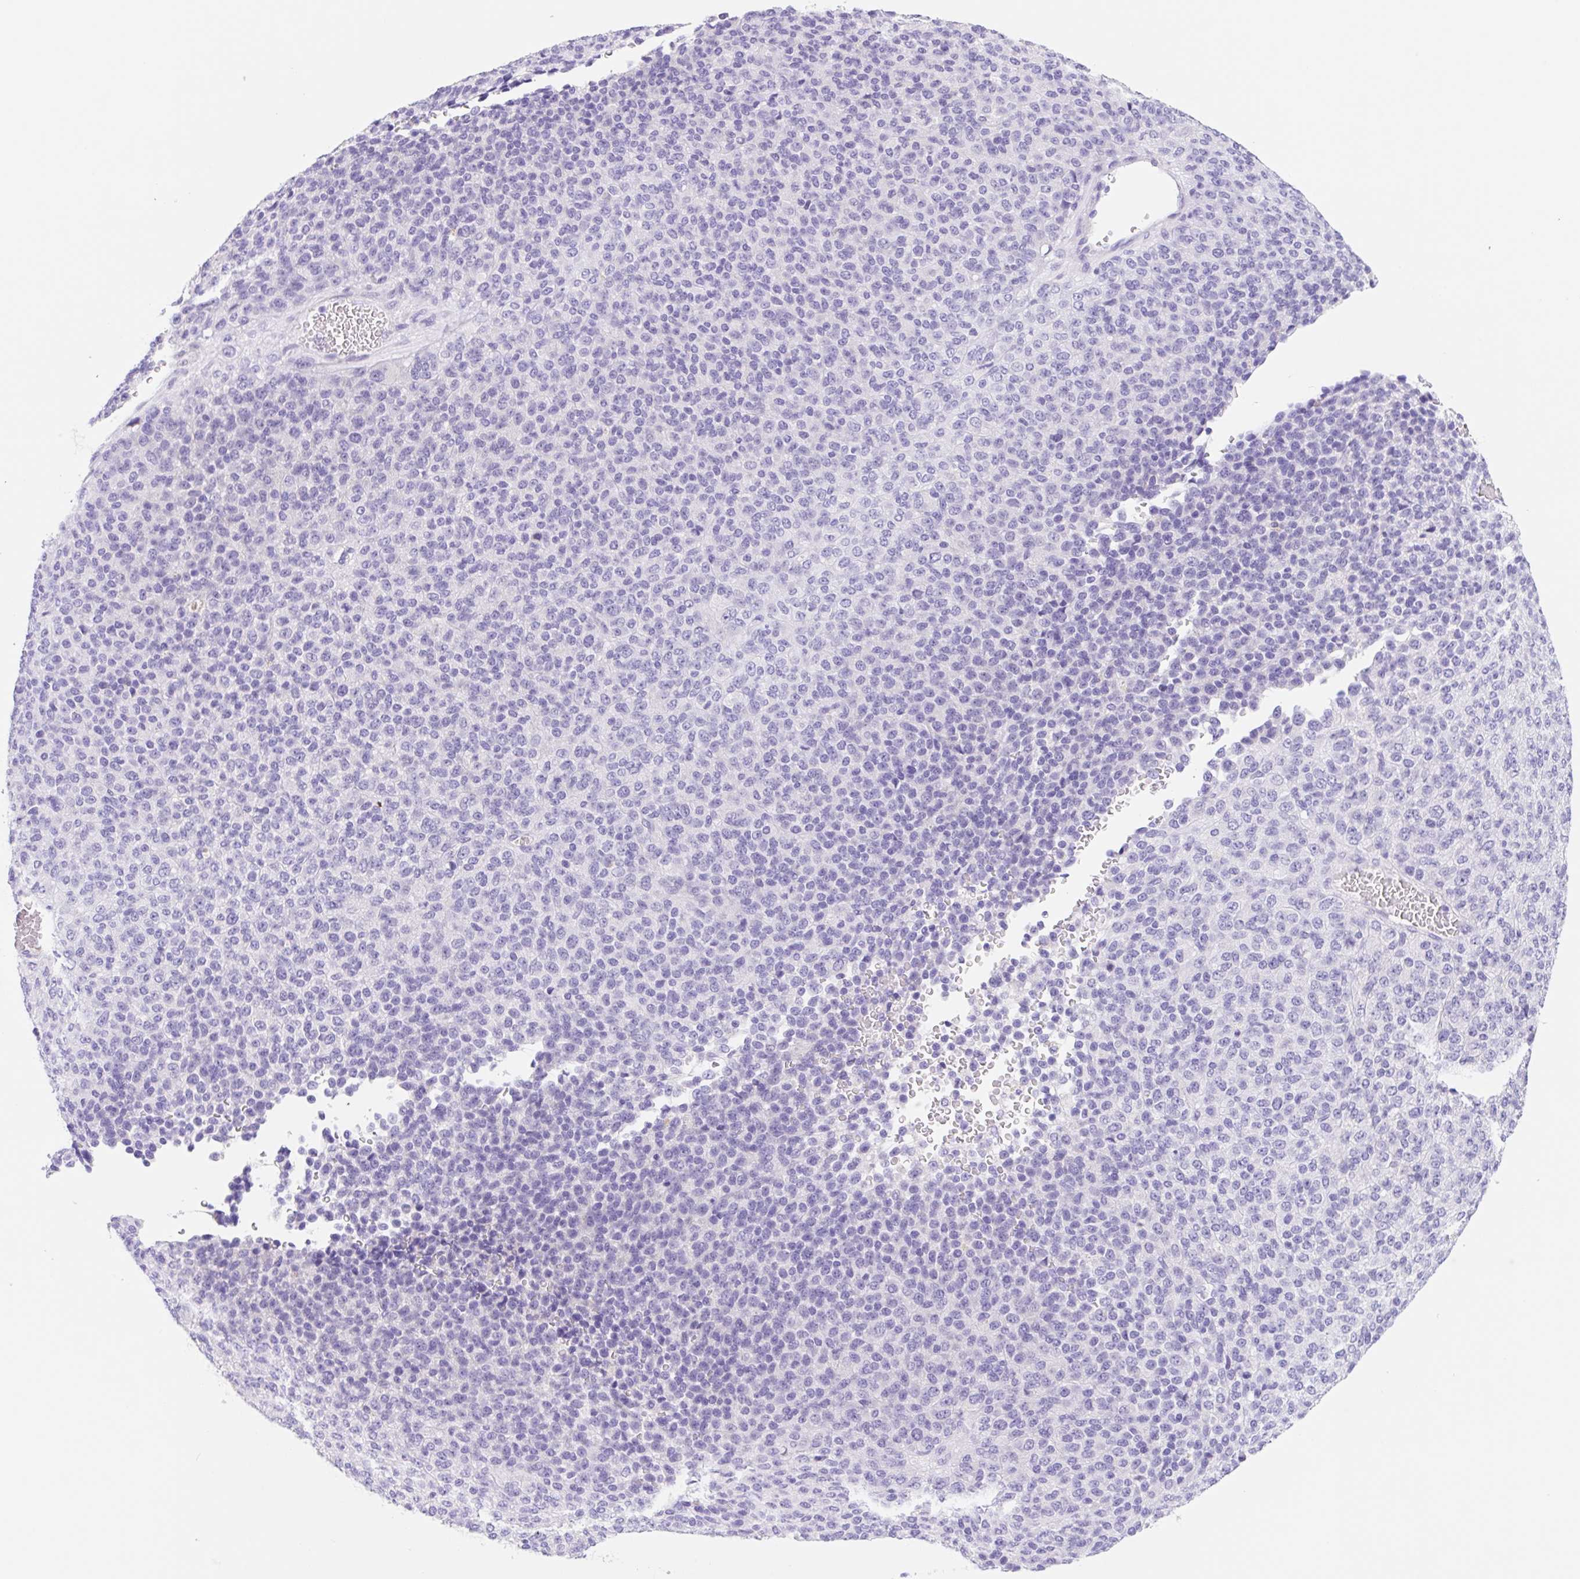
{"staining": {"intensity": "negative", "quantity": "none", "location": "none"}, "tissue": "melanoma", "cell_type": "Tumor cells", "image_type": "cancer", "snomed": [{"axis": "morphology", "description": "Malignant melanoma, Metastatic site"}, {"axis": "topography", "description": "Brain"}], "caption": "The IHC histopathology image has no significant positivity in tumor cells of melanoma tissue.", "gene": "KLK8", "patient": {"sex": "female", "age": 56}}